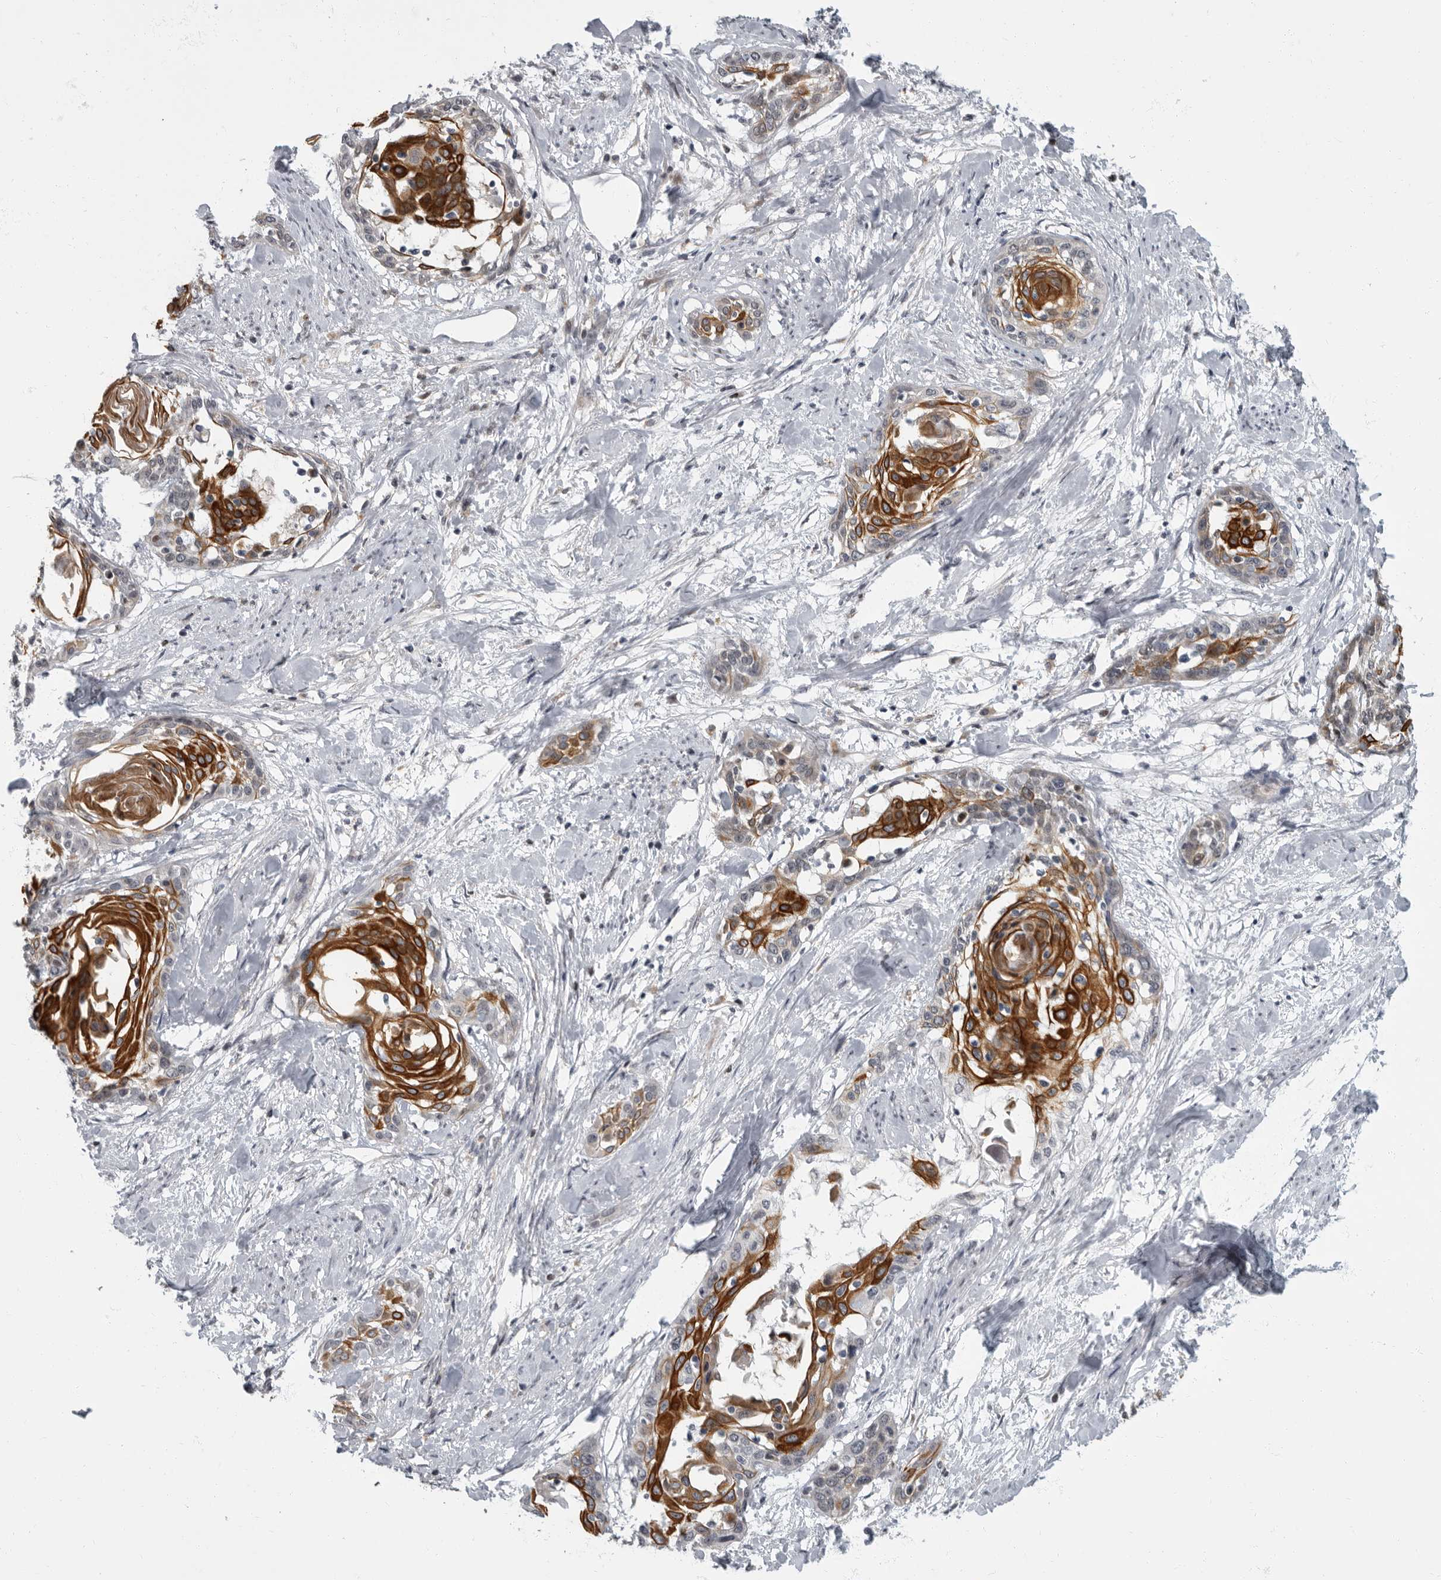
{"staining": {"intensity": "strong", "quantity": "25%-75%", "location": "cytoplasmic/membranous"}, "tissue": "cervical cancer", "cell_type": "Tumor cells", "image_type": "cancer", "snomed": [{"axis": "morphology", "description": "Squamous cell carcinoma, NOS"}, {"axis": "topography", "description": "Cervix"}], "caption": "Protein analysis of cervical cancer (squamous cell carcinoma) tissue displays strong cytoplasmic/membranous staining in about 25%-75% of tumor cells.", "gene": "EVI5", "patient": {"sex": "female", "age": 57}}